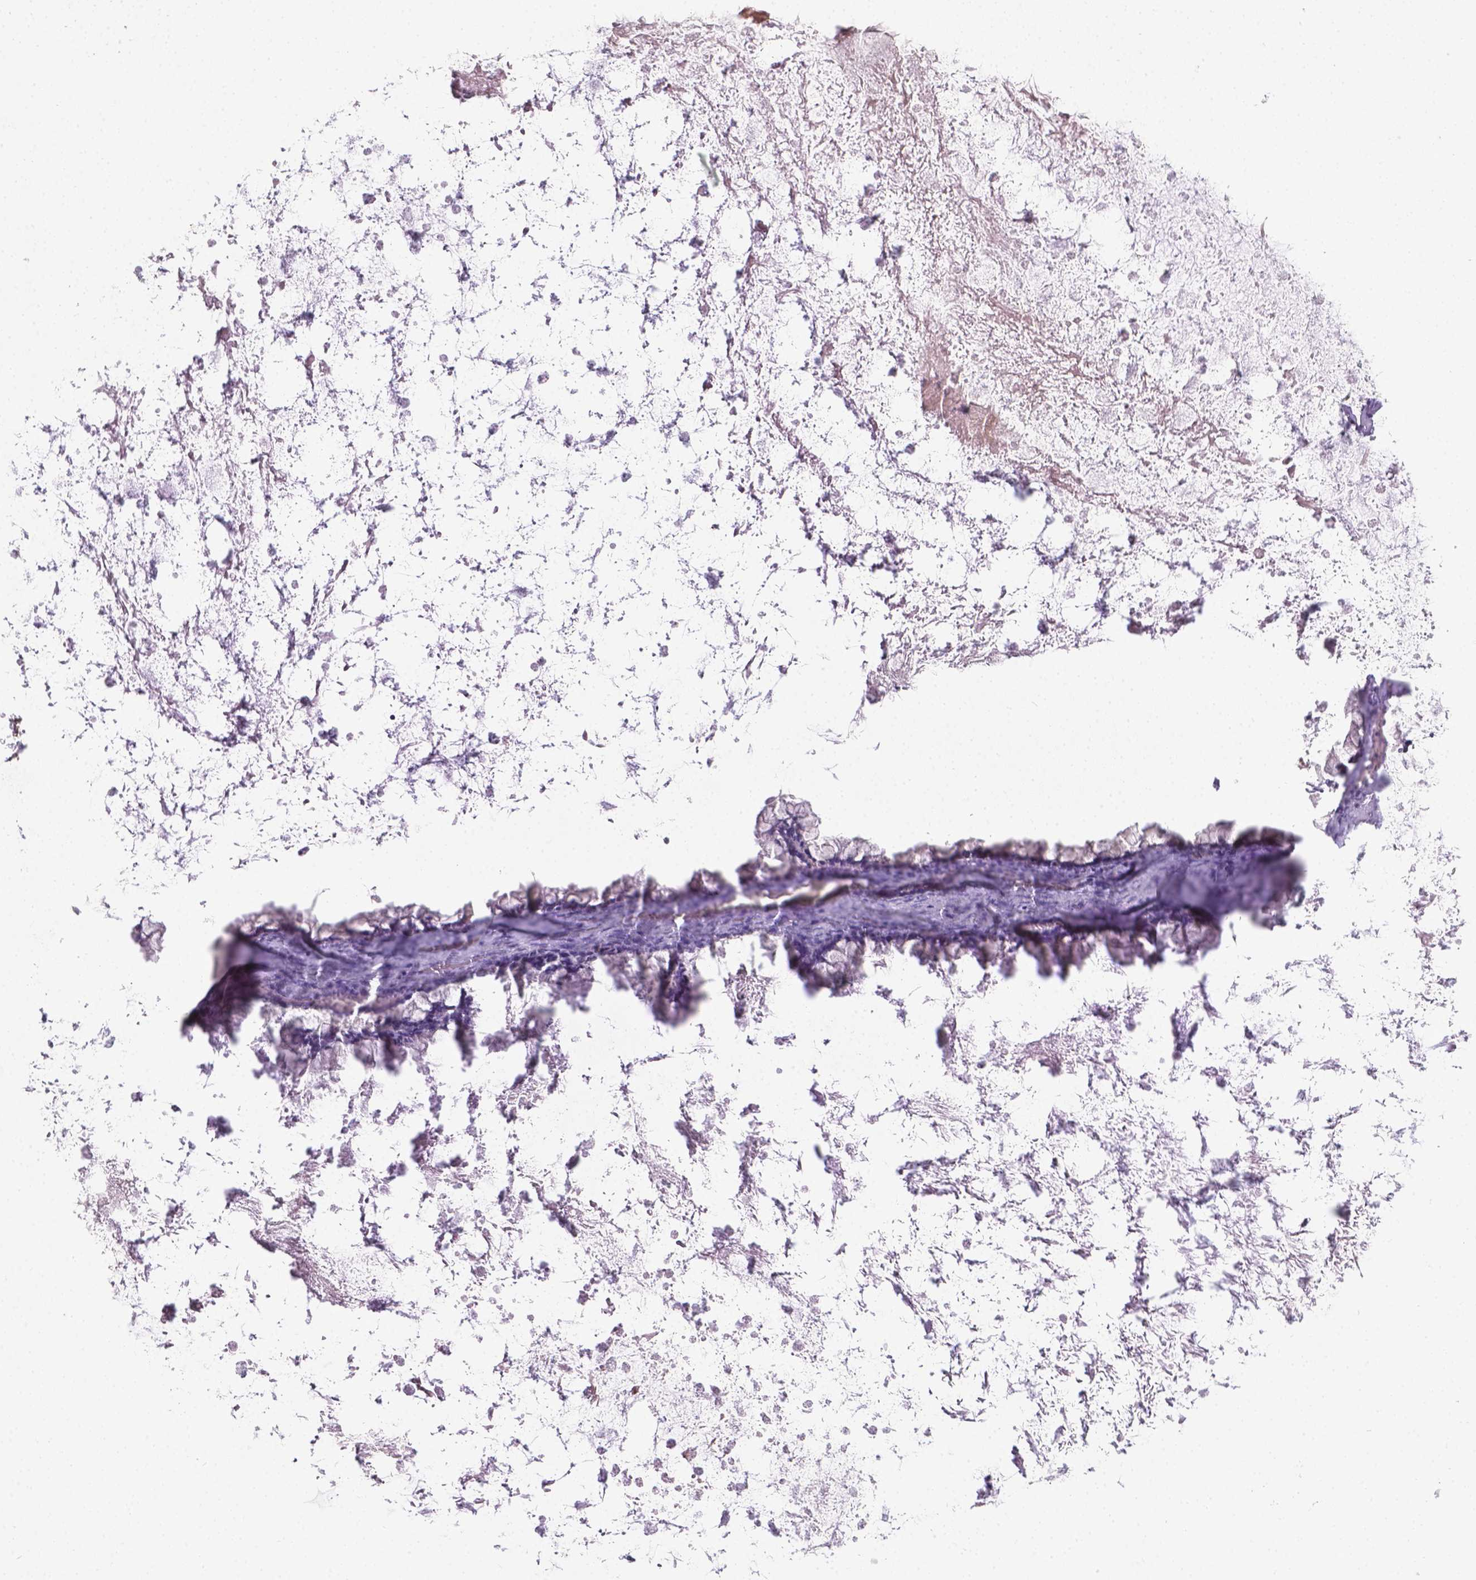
{"staining": {"intensity": "weak", "quantity": "25%-75%", "location": "nuclear"}, "tissue": "ovarian cancer", "cell_type": "Tumor cells", "image_type": "cancer", "snomed": [{"axis": "morphology", "description": "Cystadenocarcinoma, mucinous, NOS"}, {"axis": "topography", "description": "Ovary"}], "caption": "Brown immunohistochemical staining in human mucinous cystadenocarcinoma (ovarian) demonstrates weak nuclear positivity in about 25%-75% of tumor cells. (DAB IHC, brown staining for protein, blue staining for nuclei).", "gene": "ANKRD54", "patient": {"sex": "female", "age": 67}}